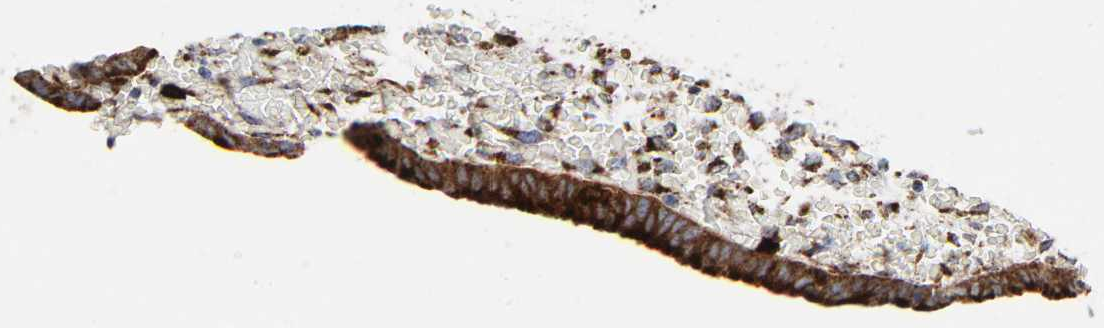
{"staining": {"intensity": "moderate", "quantity": ">75%", "location": "cytoplasmic/membranous"}, "tissue": "endometrium", "cell_type": "Cells in endometrial stroma", "image_type": "normal", "snomed": [{"axis": "morphology", "description": "Normal tissue, NOS"}, {"axis": "topography", "description": "Endometrium"}], "caption": "Immunohistochemical staining of unremarkable endometrium displays moderate cytoplasmic/membranous protein positivity in about >75% of cells in endometrial stroma. (Stains: DAB in brown, nuclei in blue, Microscopy: brightfield microscopy at high magnification).", "gene": "PSAP", "patient": {"sex": "female", "age": 42}}